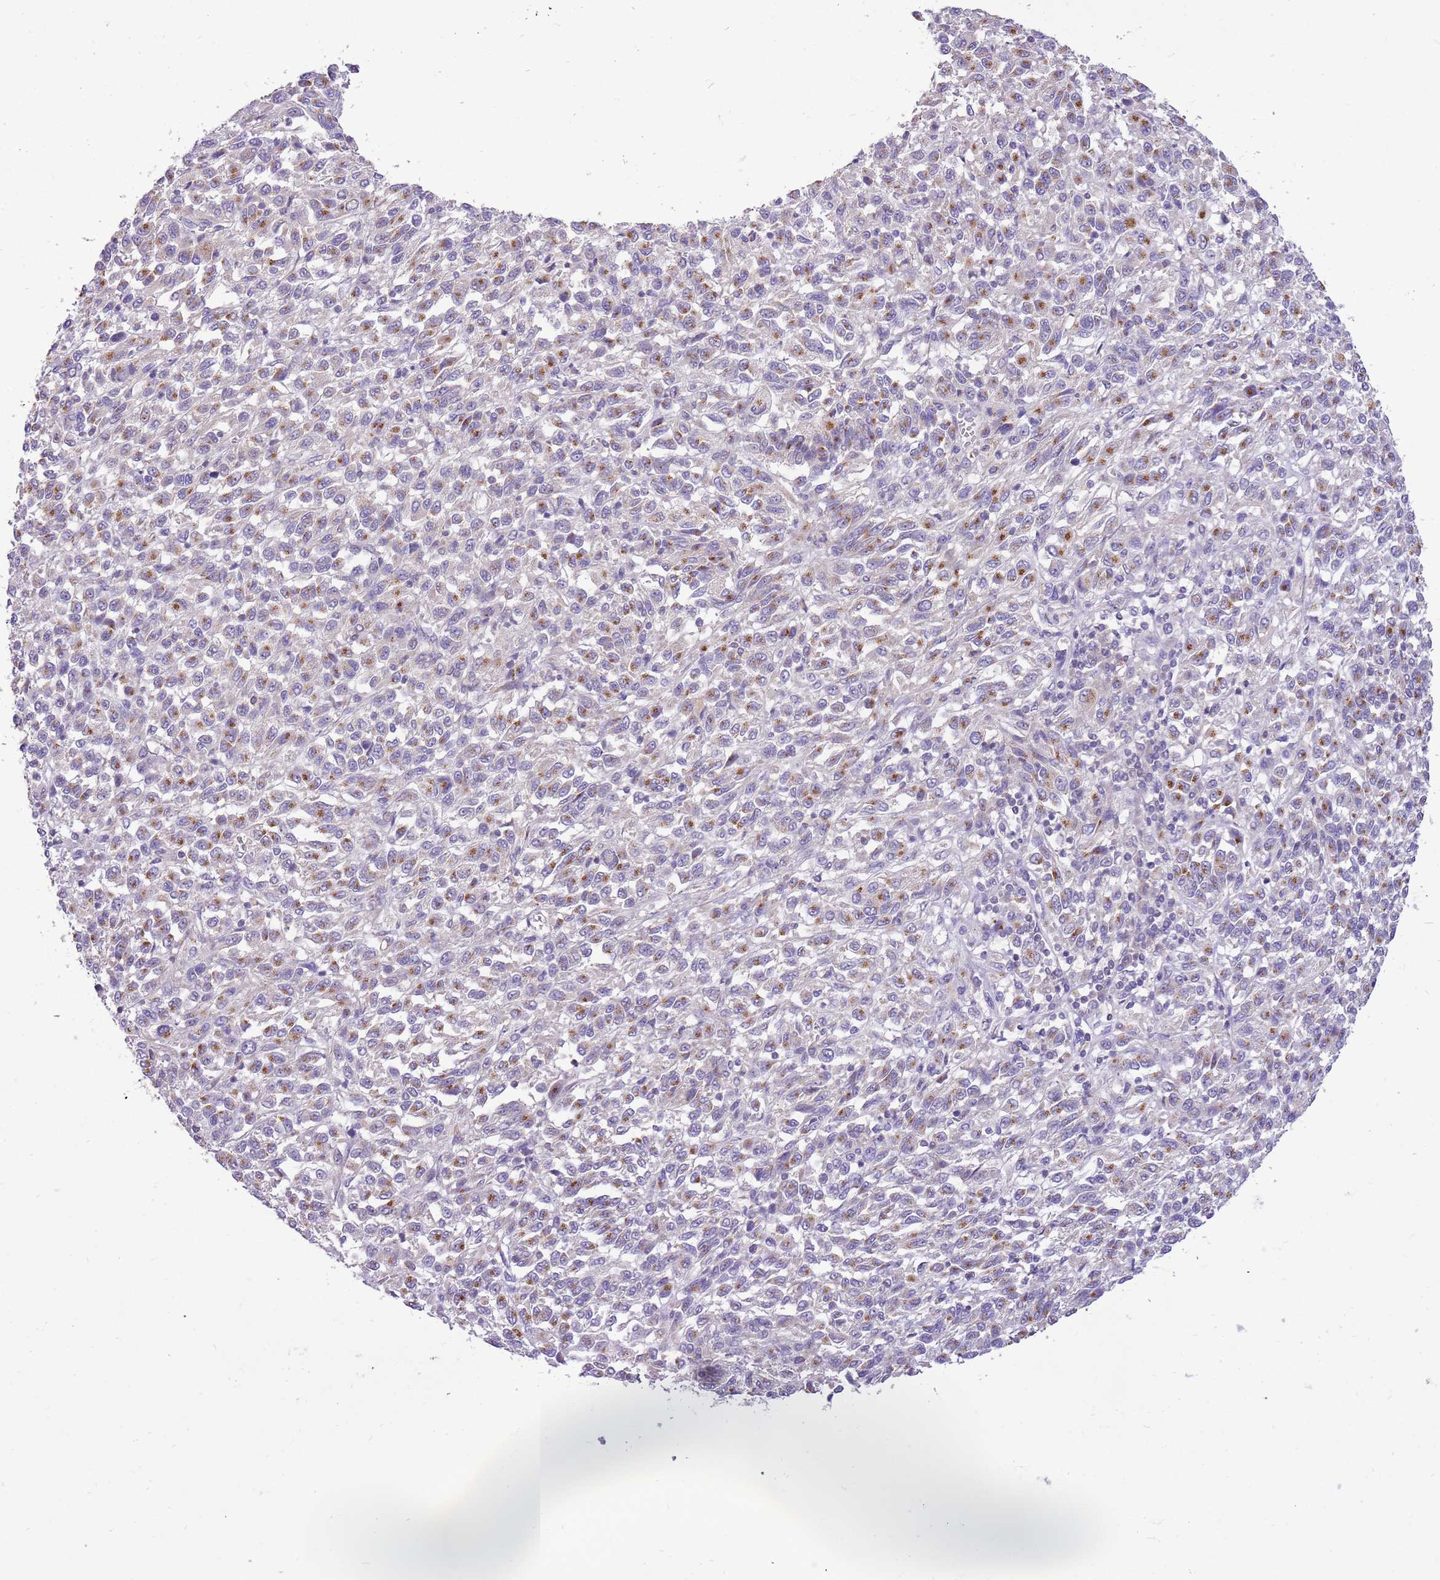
{"staining": {"intensity": "moderate", "quantity": "25%-75%", "location": "cytoplasmic/membranous"}, "tissue": "melanoma", "cell_type": "Tumor cells", "image_type": "cancer", "snomed": [{"axis": "morphology", "description": "Malignant melanoma, Metastatic site"}, {"axis": "topography", "description": "Lung"}], "caption": "Immunohistochemical staining of melanoma displays medium levels of moderate cytoplasmic/membranous staining in approximately 25%-75% of tumor cells.", "gene": "GLCE", "patient": {"sex": "male", "age": 64}}